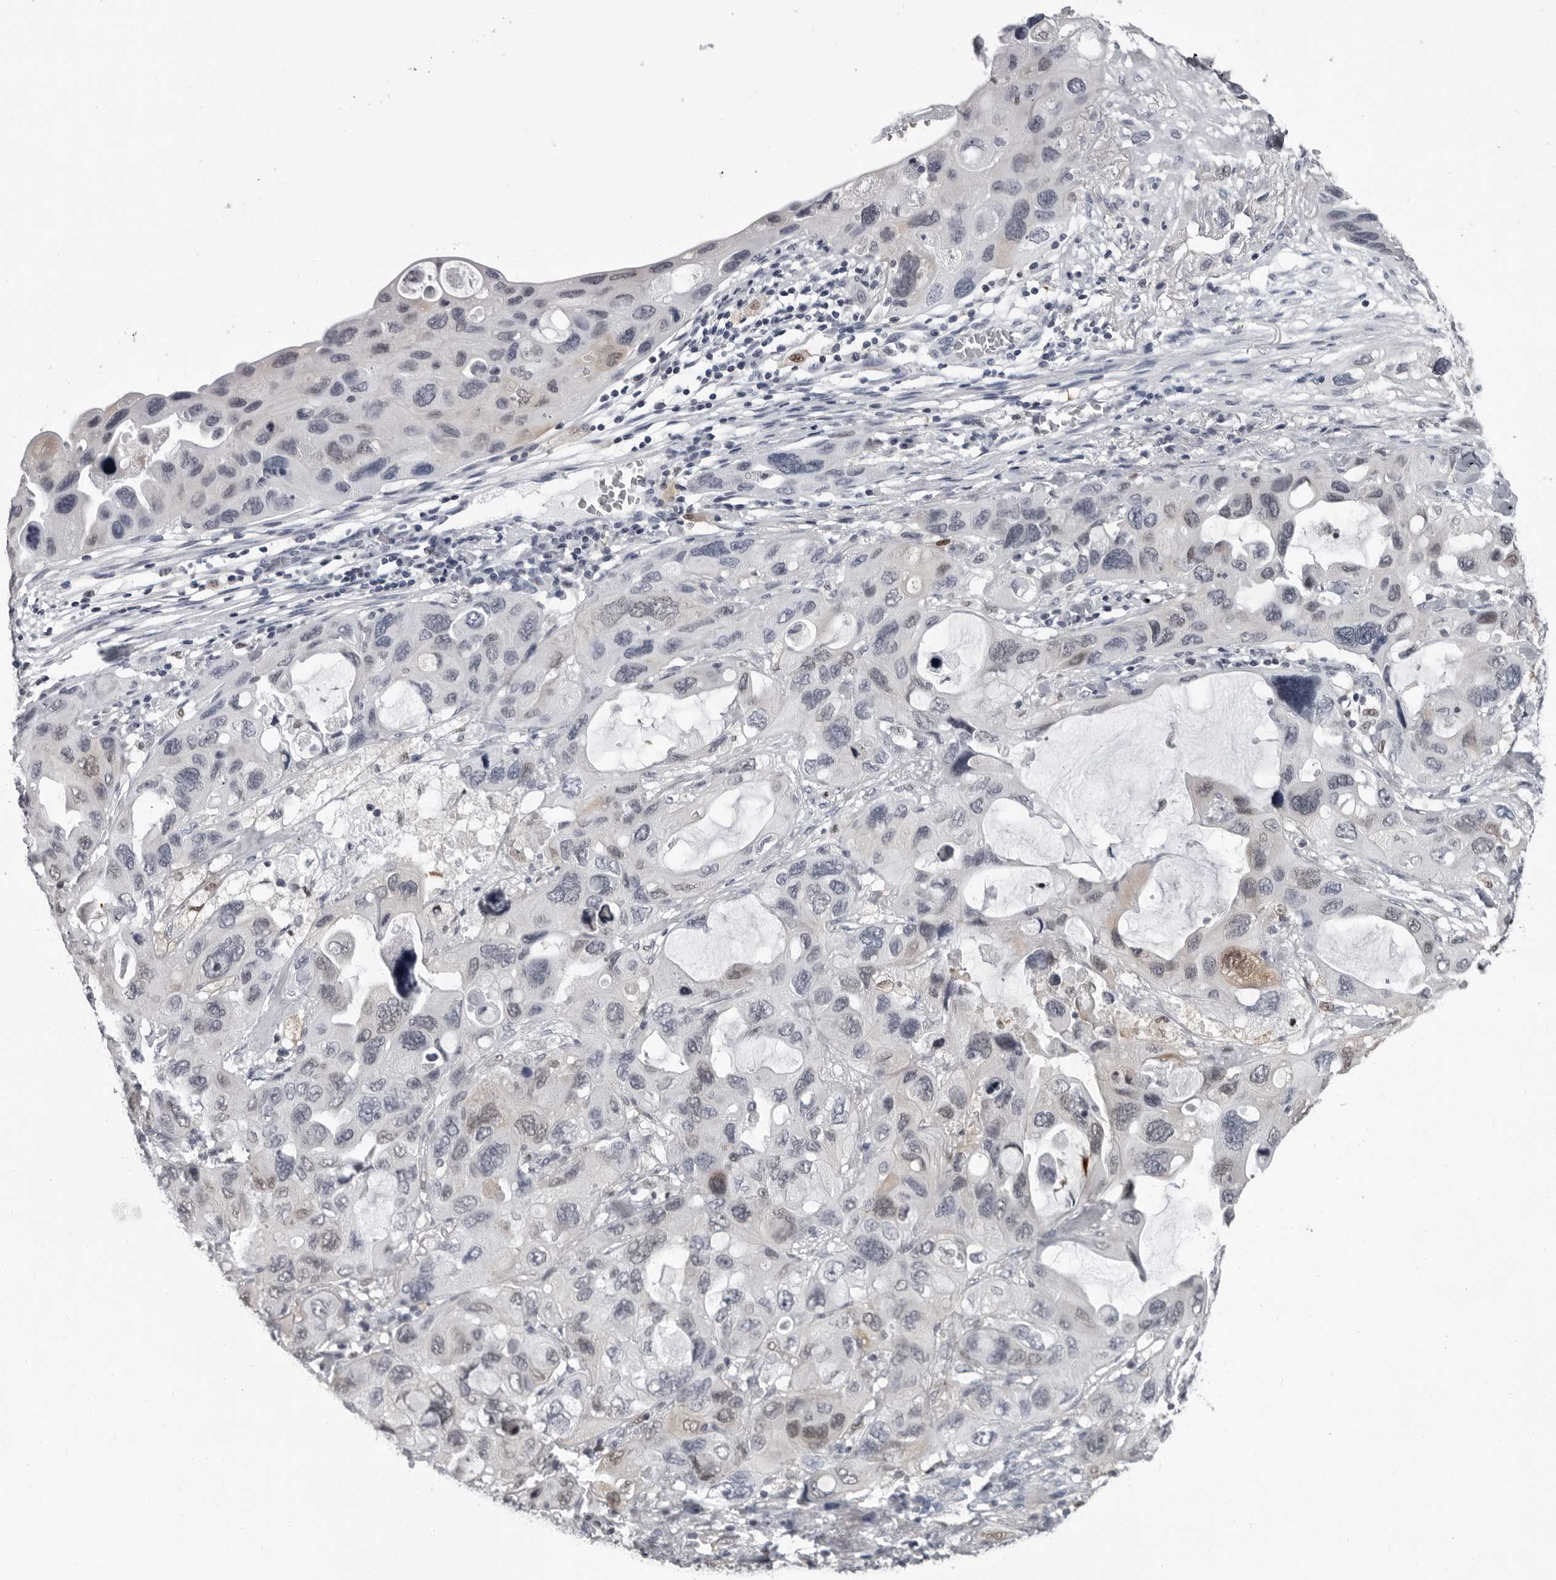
{"staining": {"intensity": "negative", "quantity": "none", "location": "none"}, "tissue": "lung cancer", "cell_type": "Tumor cells", "image_type": "cancer", "snomed": [{"axis": "morphology", "description": "Squamous cell carcinoma, NOS"}, {"axis": "topography", "description": "Lung"}], "caption": "An image of human lung cancer is negative for staining in tumor cells.", "gene": "LZIC", "patient": {"sex": "female", "age": 73}}